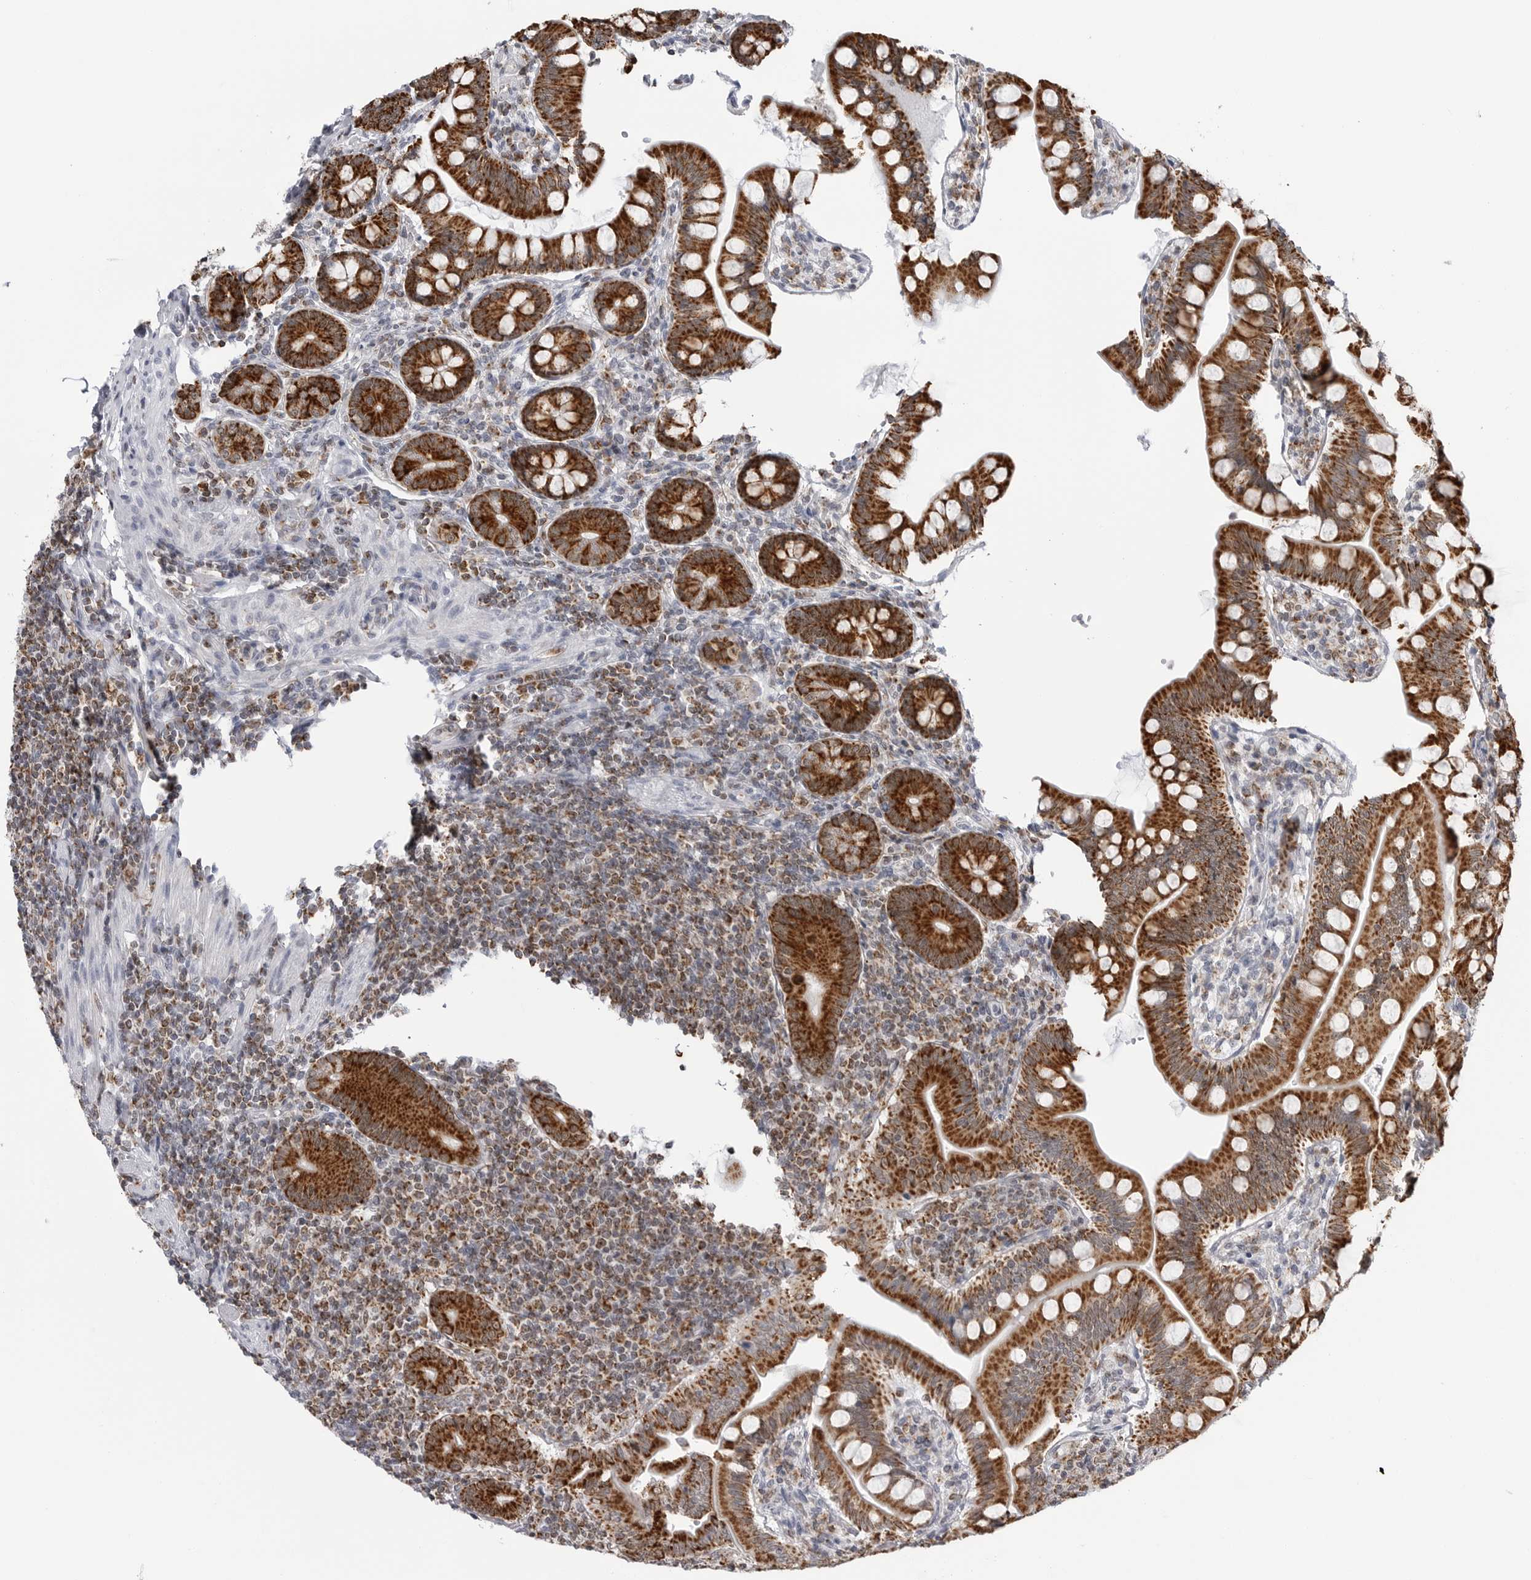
{"staining": {"intensity": "strong", "quantity": ">75%", "location": "cytoplasmic/membranous"}, "tissue": "small intestine", "cell_type": "Glandular cells", "image_type": "normal", "snomed": [{"axis": "morphology", "description": "Normal tissue, NOS"}, {"axis": "topography", "description": "Small intestine"}], "caption": "Glandular cells show high levels of strong cytoplasmic/membranous expression in about >75% of cells in normal small intestine.", "gene": "COX5A", "patient": {"sex": "male", "age": 7}}